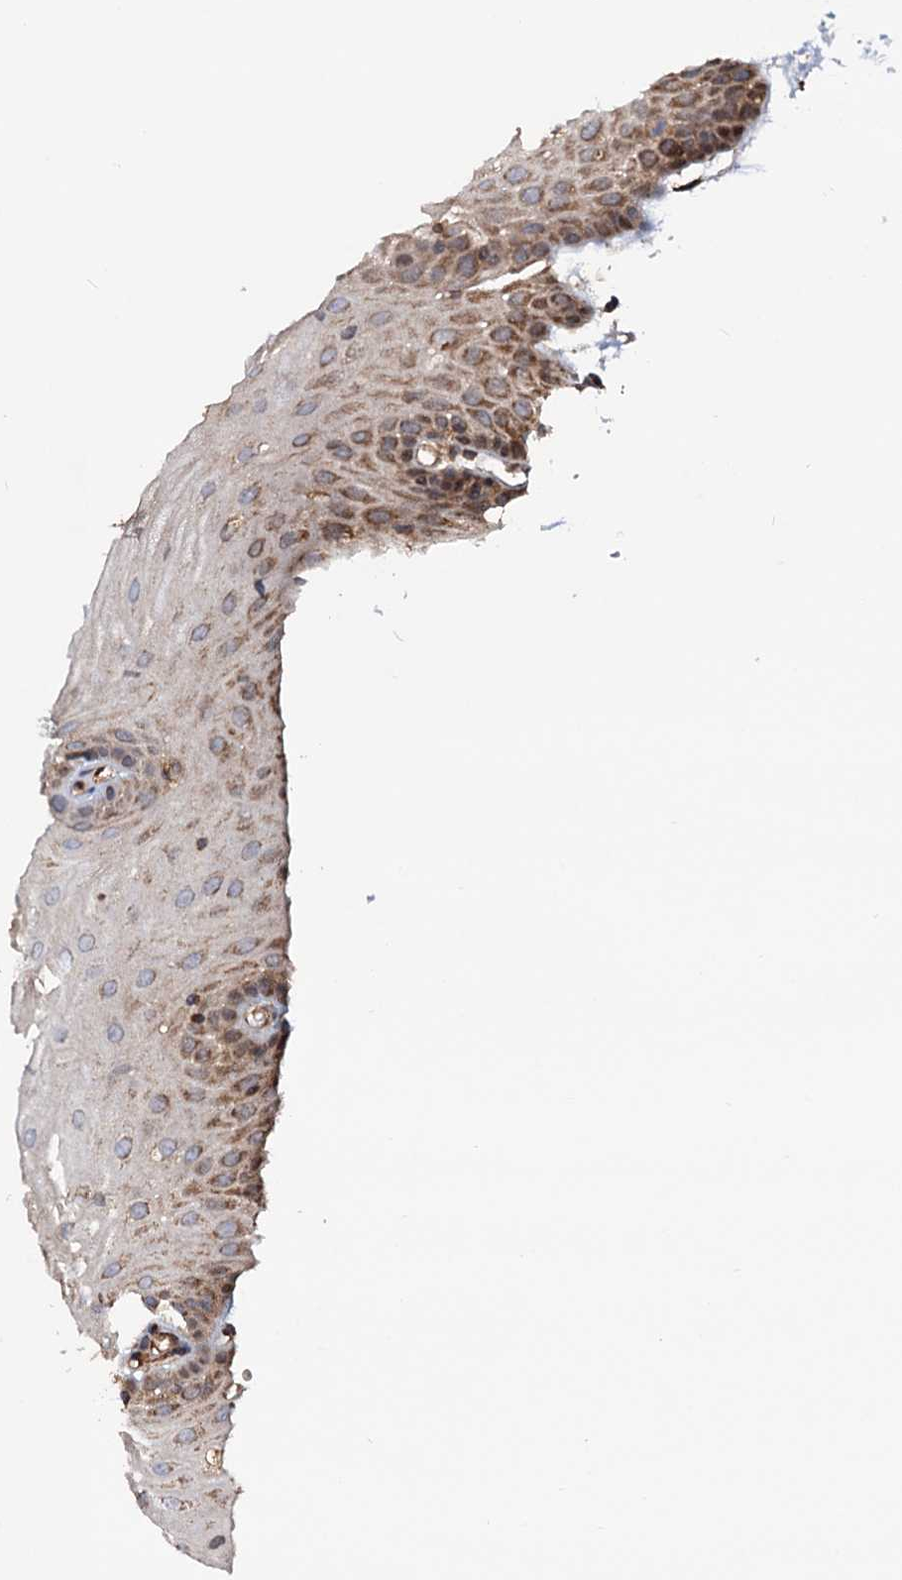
{"staining": {"intensity": "strong", "quantity": "25%-75%", "location": "cytoplasmic/membranous"}, "tissue": "oral mucosa", "cell_type": "Squamous epithelial cells", "image_type": "normal", "snomed": [{"axis": "morphology", "description": "Normal tissue, NOS"}, {"axis": "topography", "description": "Oral tissue"}, {"axis": "topography", "description": "Tounge, NOS"}], "caption": "High-magnification brightfield microscopy of normal oral mucosa stained with DAB (brown) and counterstained with hematoxylin (blue). squamous epithelial cells exhibit strong cytoplasmic/membranous expression is seen in approximately25%-75% of cells.", "gene": "MRPL42", "patient": {"sex": "female", "age": 73}}